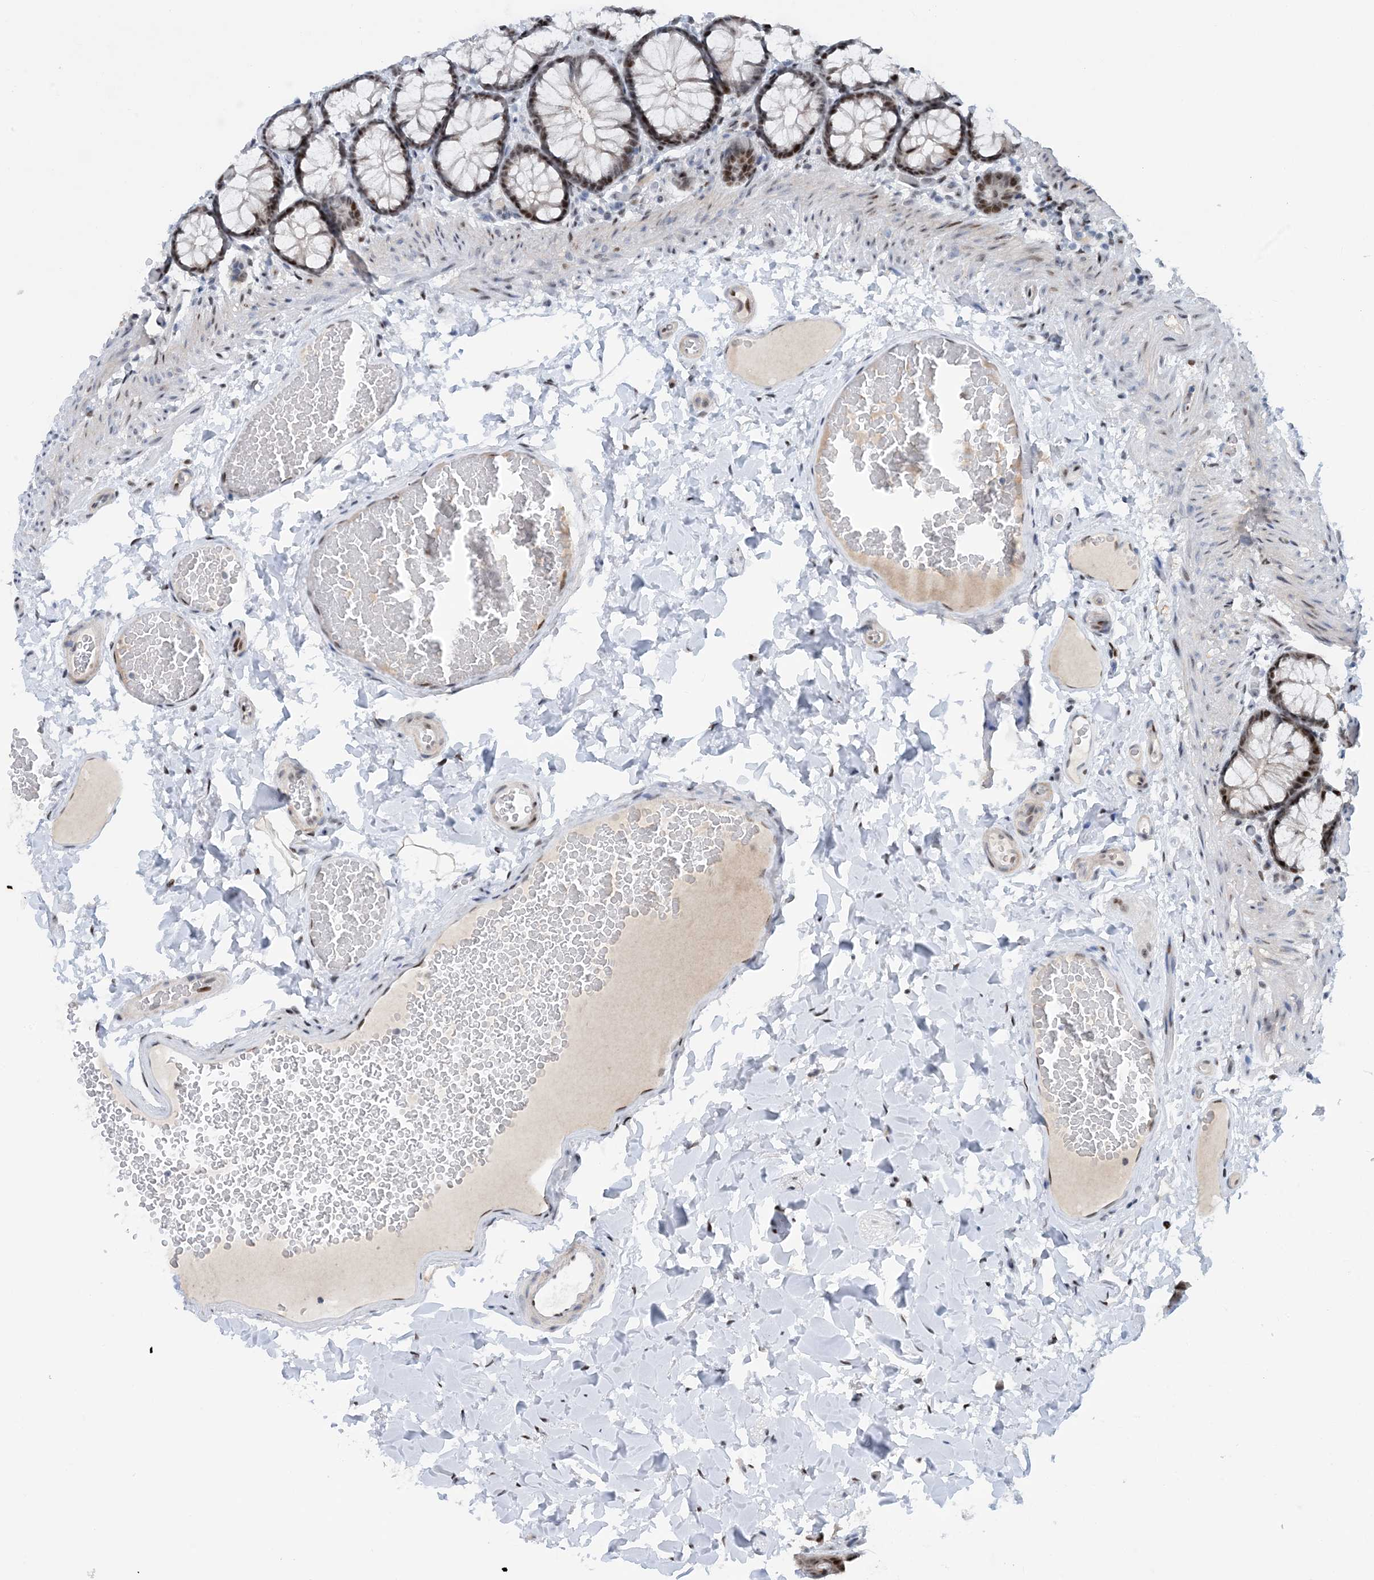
{"staining": {"intensity": "moderate", "quantity": ">75%", "location": "nuclear"}, "tissue": "colon", "cell_type": "Endothelial cells", "image_type": "normal", "snomed": [{"axis": "morphology", "description": "Normal tissue, NOS"}, {"axis": "topography", "description": "Colon"}], "caption": "Colon was stained to show a protein in brown. There is medium levels of moderate nuclear positivity in about >75% of endothelial cells.", "gene": "HEMK1", "patient": {"sex": "male", "age": 47}}